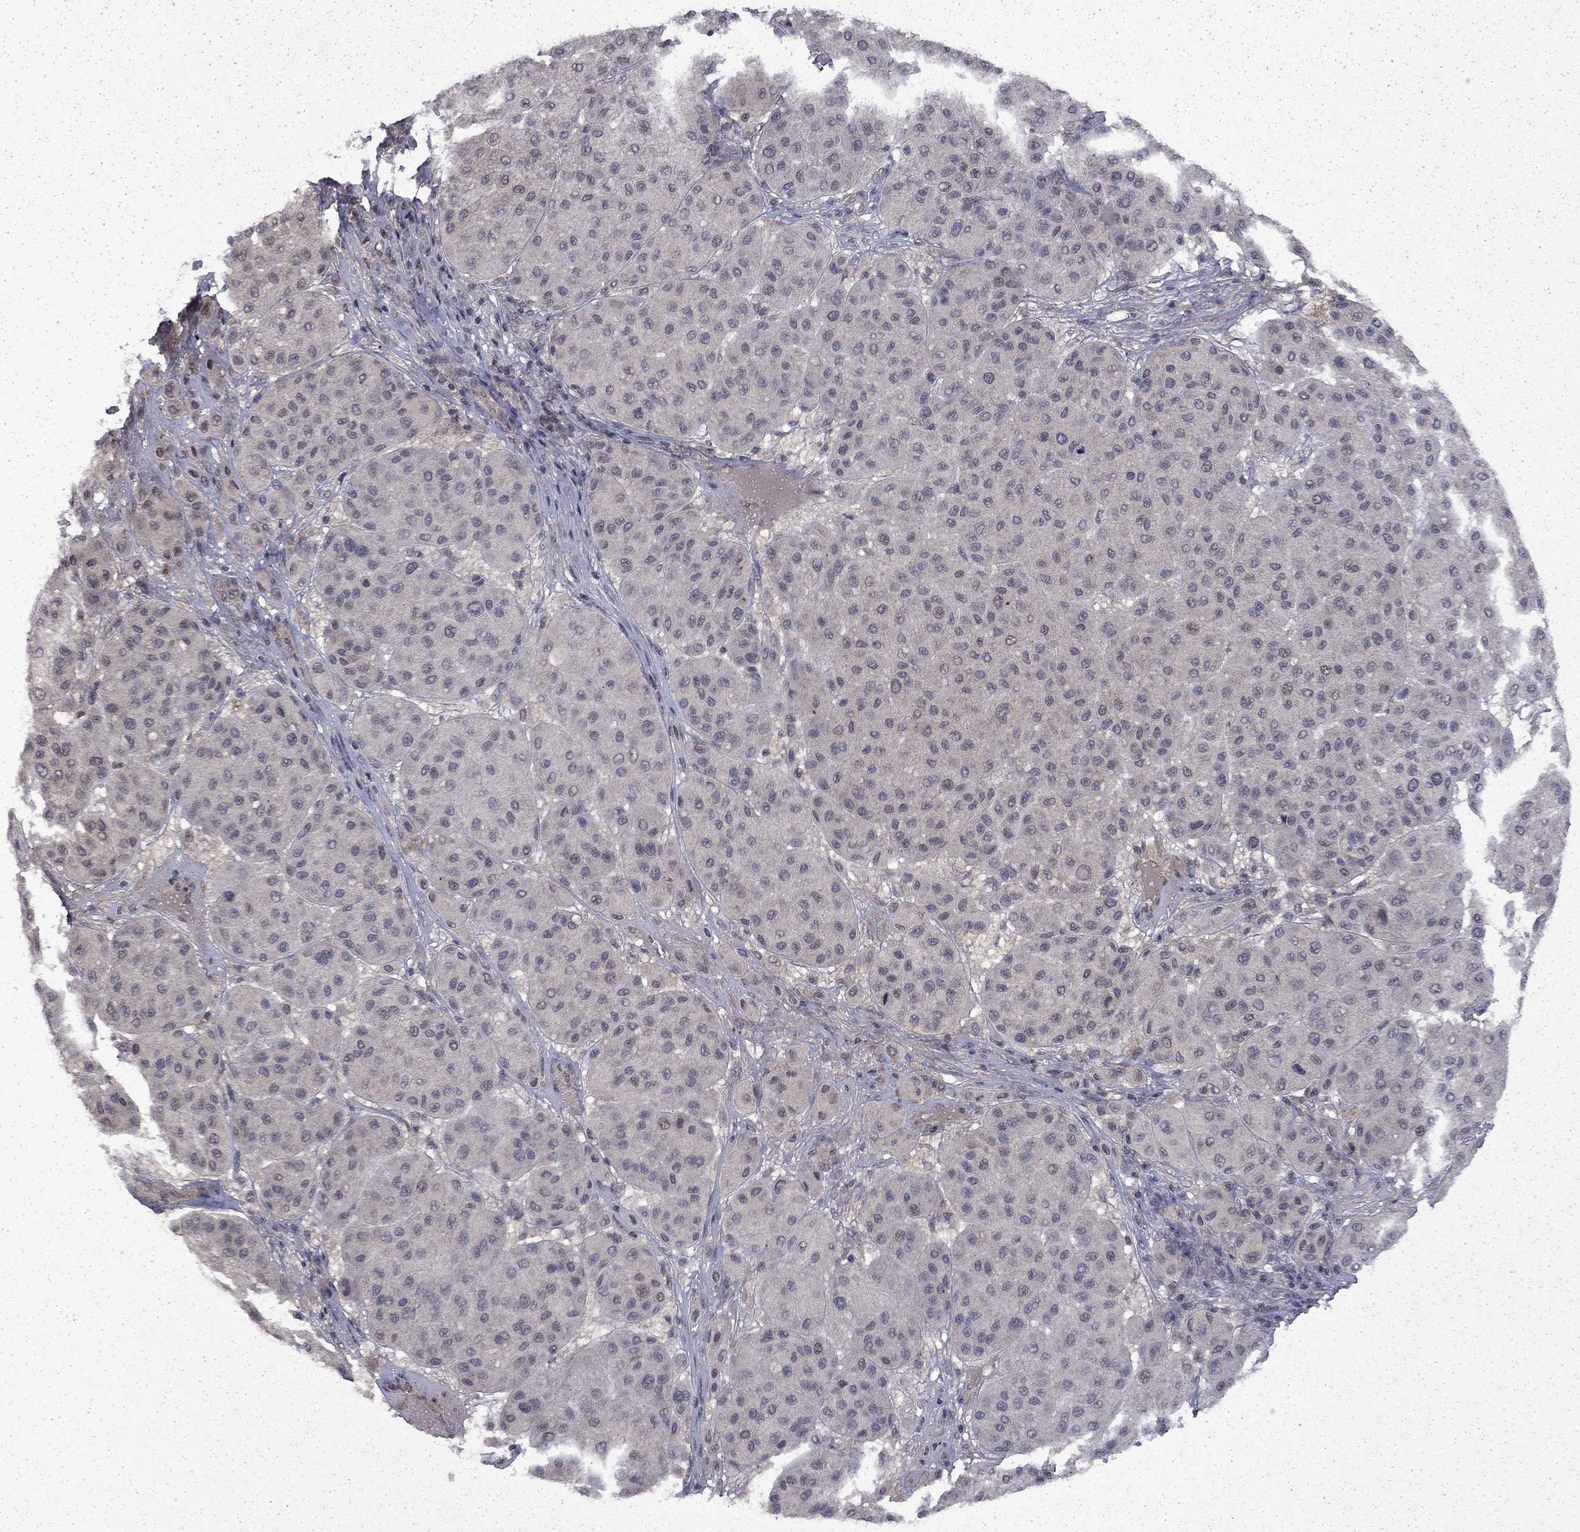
{"staining": {"intensity": "negative", "quantity": "none", "location": "none"}, "tissue": "melanoma", "cell_type": "Tumor cells", "image_type": "cancer", "snomed": [{"axis": "morphology", "description": "Malignant melanoma, Metastatic site"}, {"axis": "topography", "description": "Smooth muscle"}], "caption": "IHC image of human malignant melanoma (metastatic site) stained for a protein (brown), which reveals no staining in tumor cells.", "gene": "CHAT", "patient": {"sex": "male", "age": 41}}